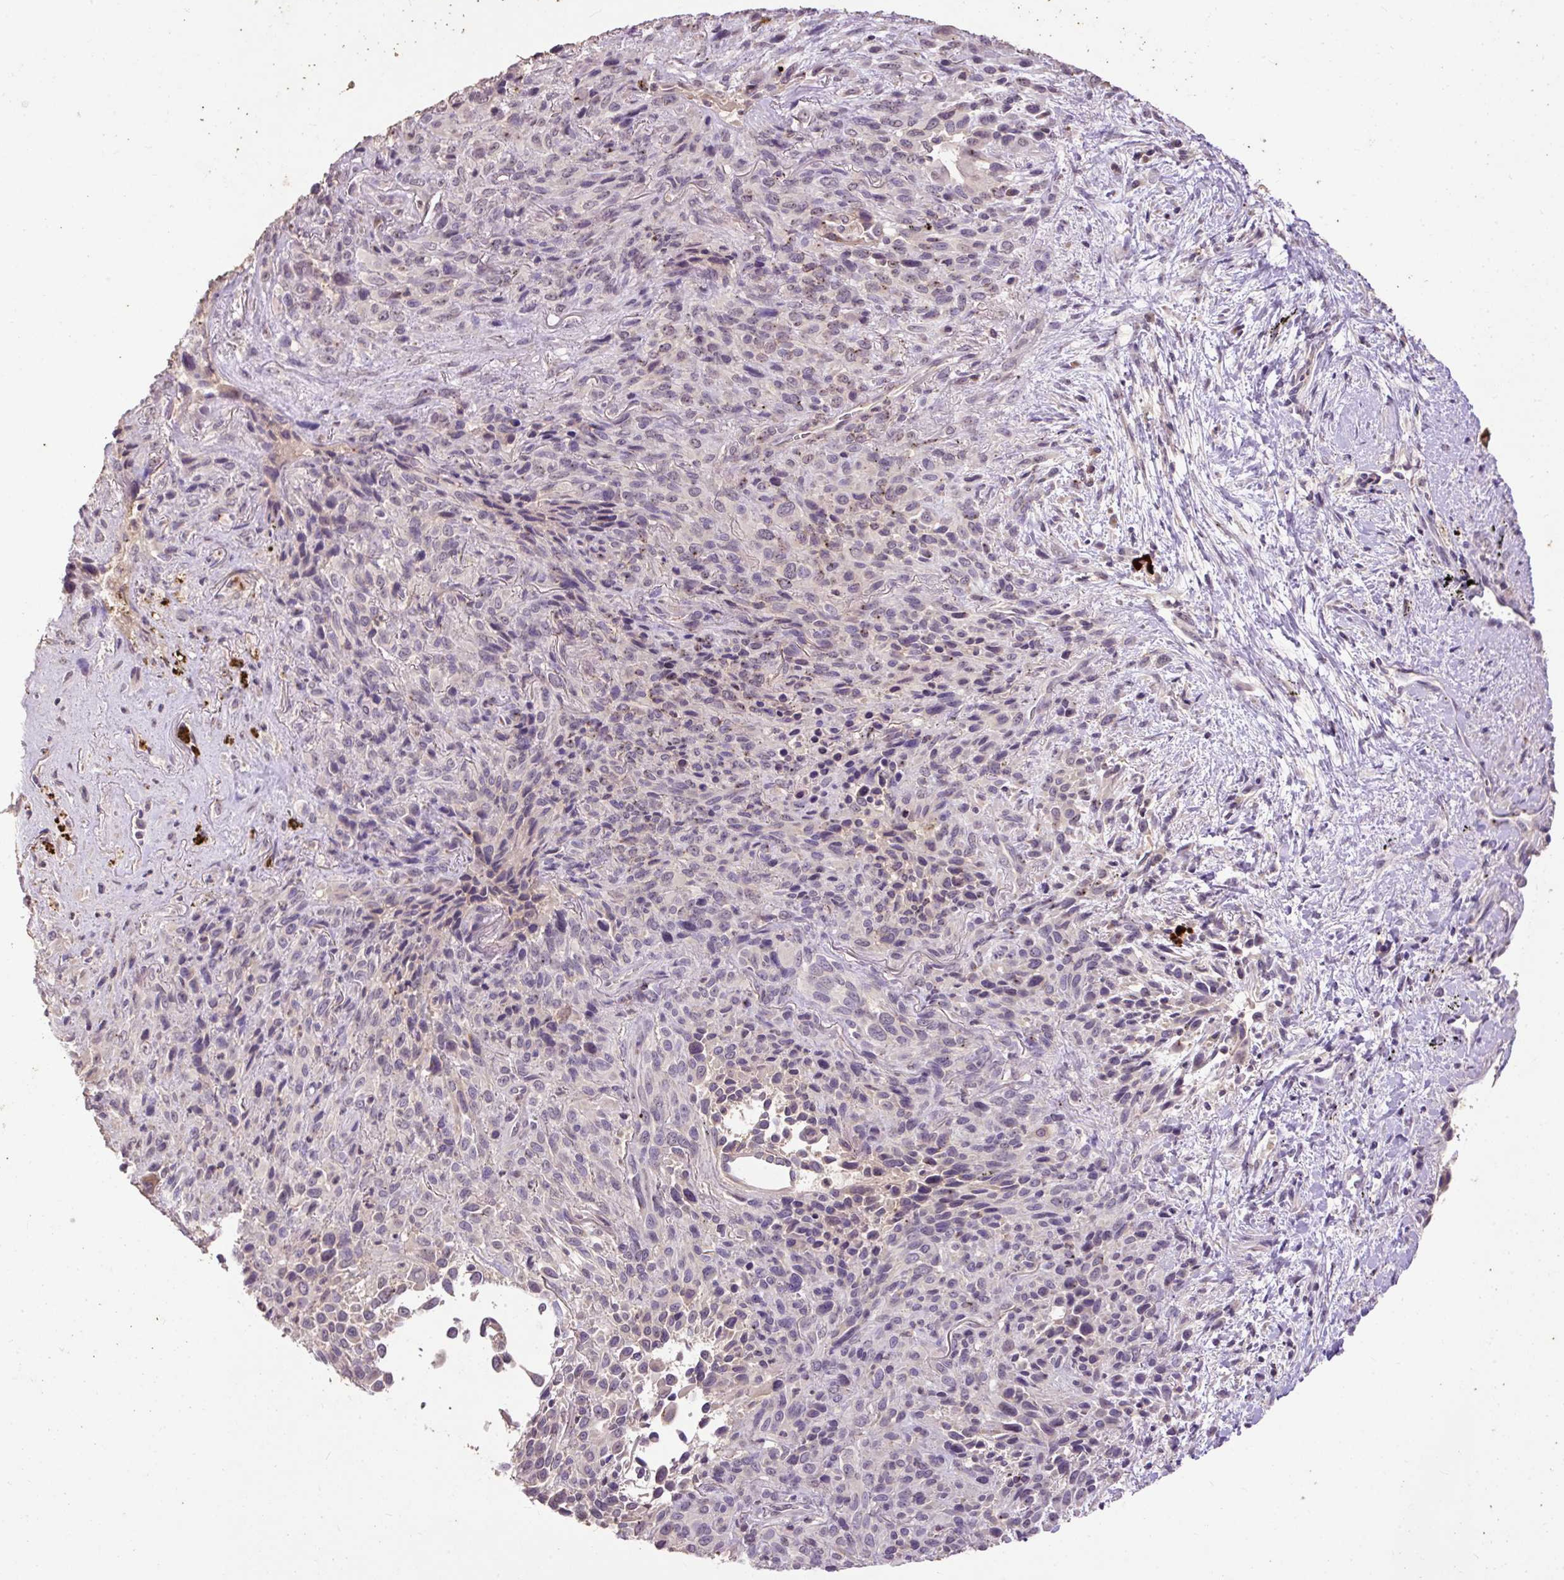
{"staining": {"intensity": "negative", "quantity": "none", "location": "none"}, "tissue": "melanoma", "cell_type": "Tumor cells", "image_type": "cancer", "snomed": [{"axis": "morphology", "description": "Malignant melanoma, Metastatic site"}, {"axis": "topography", "description": "Lung"}], "caption": "Tumor cells show no significant expression in malignant melanoma (metastatic site). (DAB (3,3'-diaminobenzidine) immunohistochemistry (IHC) with hematoxylin counter stain).", "gene": "LRTM2", "patient": {"sex": "male", "age": 48}}